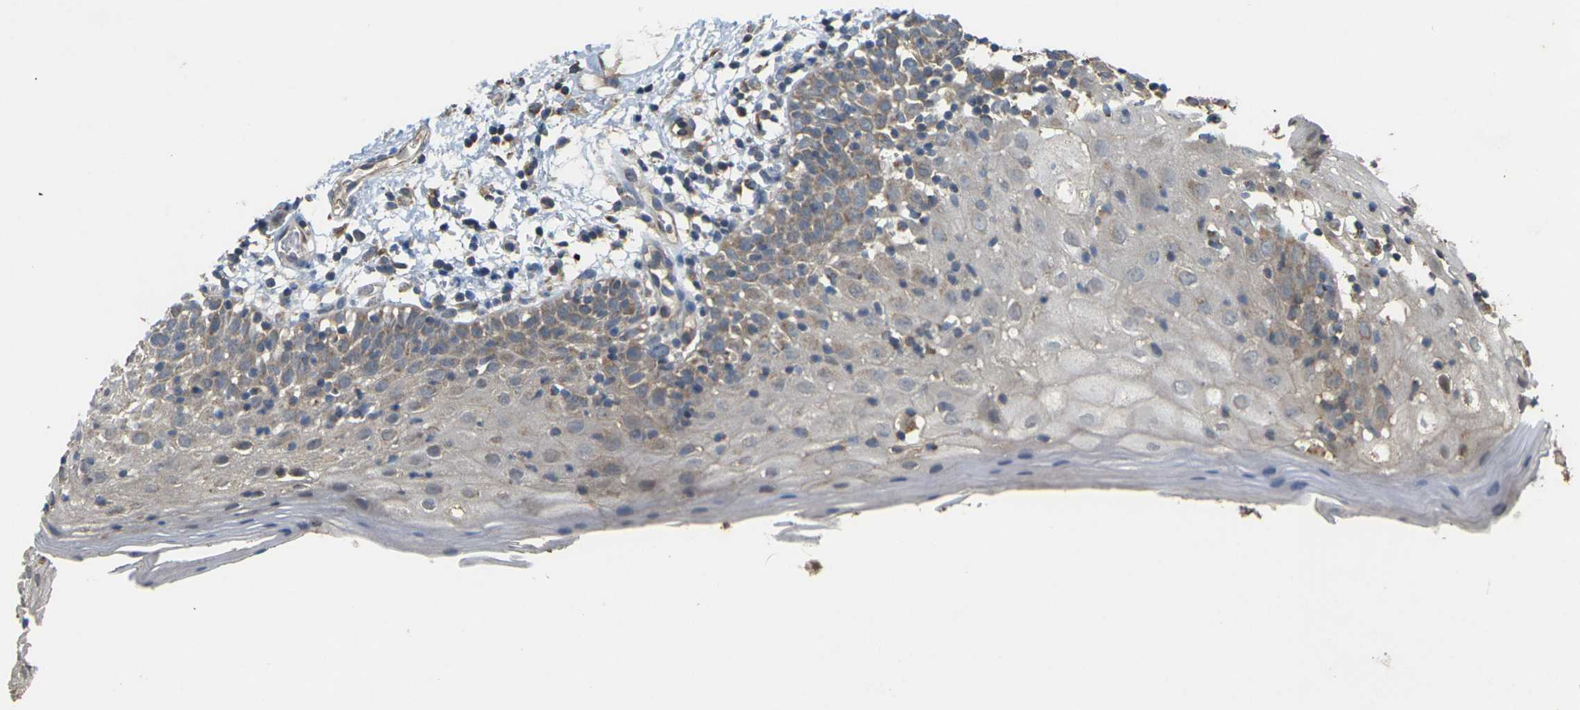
{"staining": {"intensity": "weak", "quantity": "25%-75%", "location": "cytoplasmic/membranous"}, "tissue": "oral mucosa", "cell_type": "Squamous epithelial cells", "image_type": "normal", "snomed": [{"axis": "morphology", "description": "Normal tissue, NOS"}, {"axis": "morphology", "description": "Squamous cell carcinoma, NOS"}, {"axis": "topography", "description": "Skeletal muscle"}, {"axis": "topography", "description": "Oral tissue"}], "caption": "IHC staining of benign oral mucosa, which shows low levels of weak cytoplasmic/membranous positivity in approximately 25%-75% of squamous epithelial cells indicating weak cytoplasmic/membranous protein staining. The staining was performed using DAB (brown) for protein detection and nuclei were counterstained in hematoxylin (blue).", "gene": "KSR1", "patient": {"sex": "male", "age": 71}}